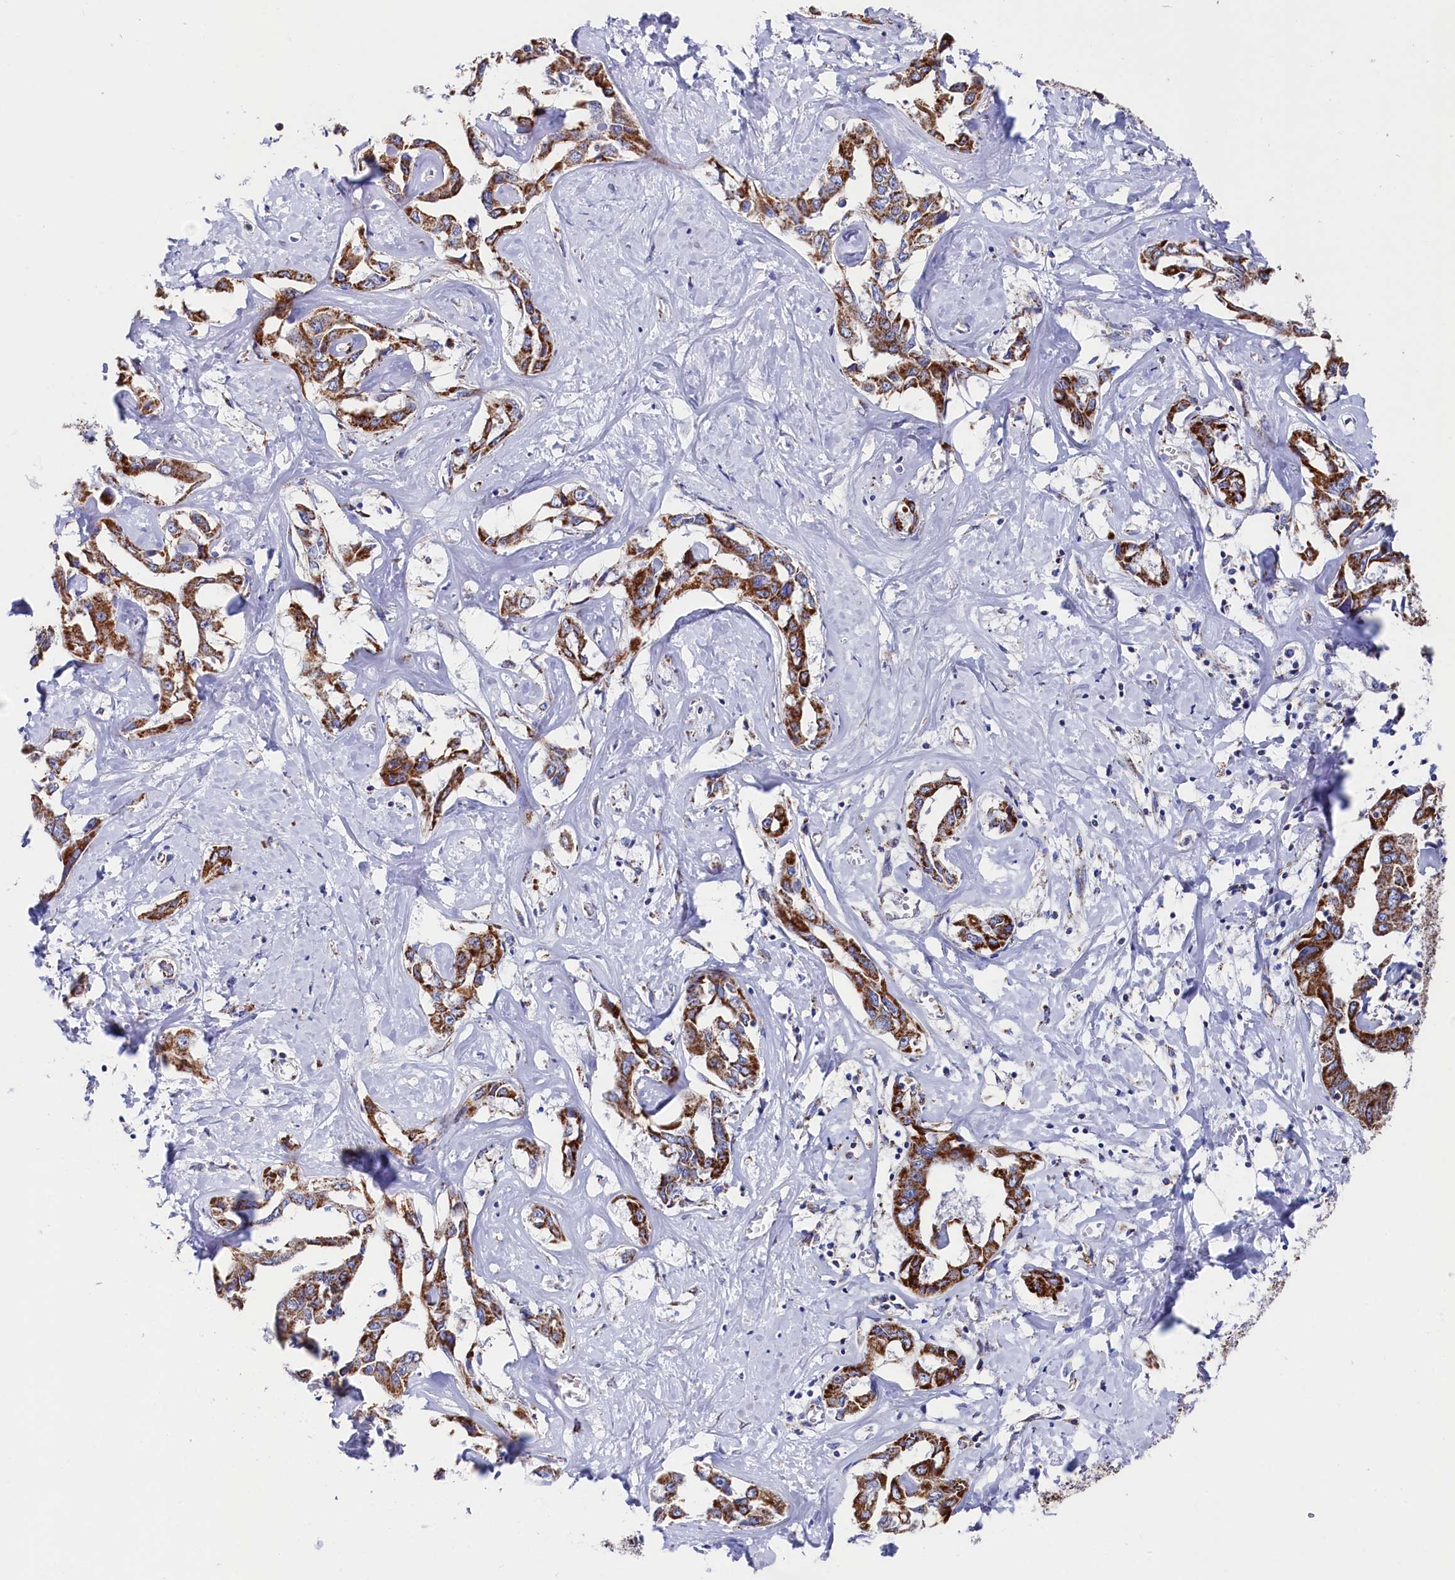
{"staining": {"intensity": "strong", "quantity": ">75%", "location": "cytoplasmic/membranous"}, "tissue": "liver cancer", "cell_type": "Tumor cells", "image_type": "cancer", "snomed": [{"axis": "morphology", "description": "Cholangiocarcinoma"}, {"axis": "topography", "description": "Liver"}], "caption": "Cholangiocarcinoma (liver) stained with IHC demonstrates strong cytoplasmic/membranous positivity in approximately >75% of tumor cells.", "gene": "MMAB", "patient": {"sex": "male", "age": 59}}